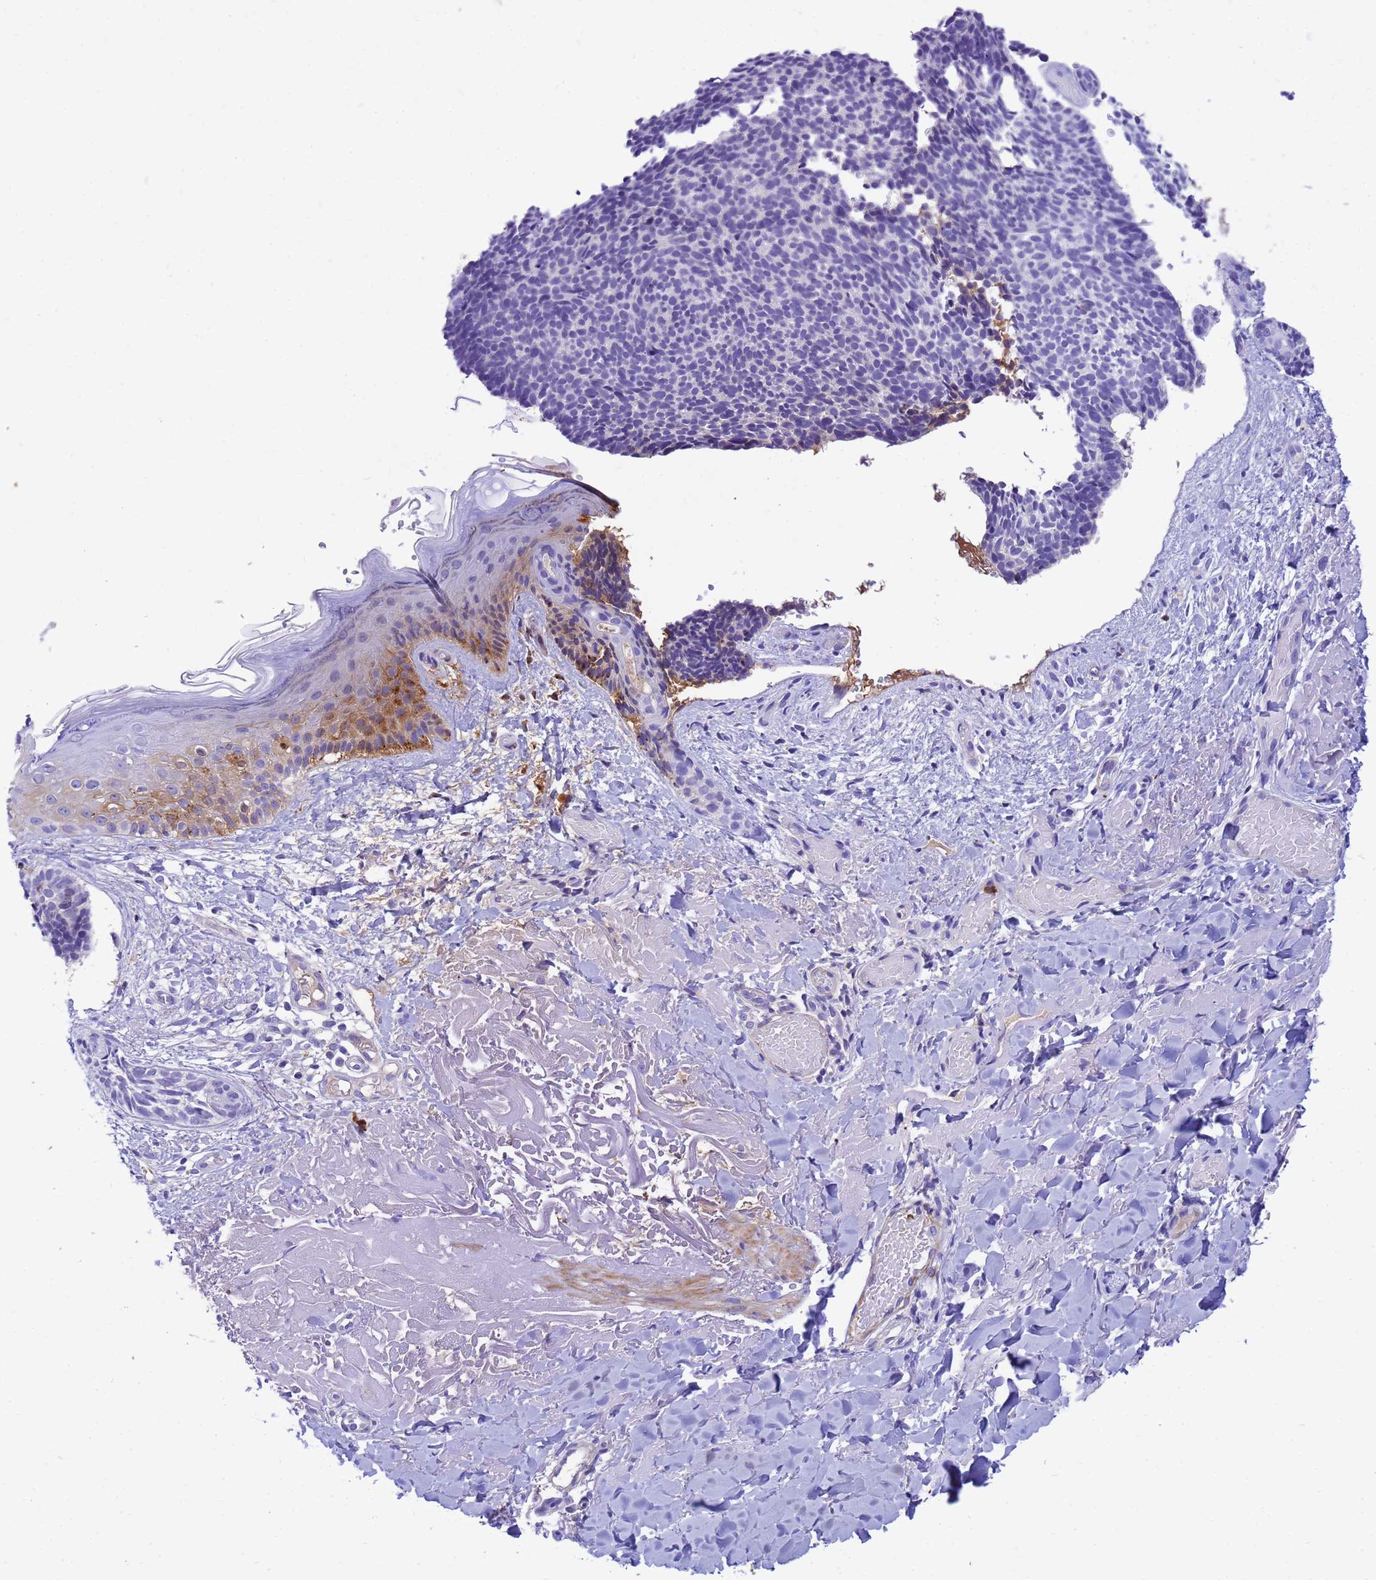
{"staining": {"intensity": "negative", "quantity": "none", "location": "none"}, "tissue": "skin cancer", "cell_type": "Tumor cells", "image_type": "cancer", "snomed": [{"axis": "morphology", "description": "Basal cell carcinoma"}, {"axis": "topography", "description": "Skin"}], "caption": "Photomicrograph shows no protein positivity in tumor cells of skin basal cell carcinoma tissue.", "gene": "ORM1", "patient": {"sex": "male", "age": 84}}